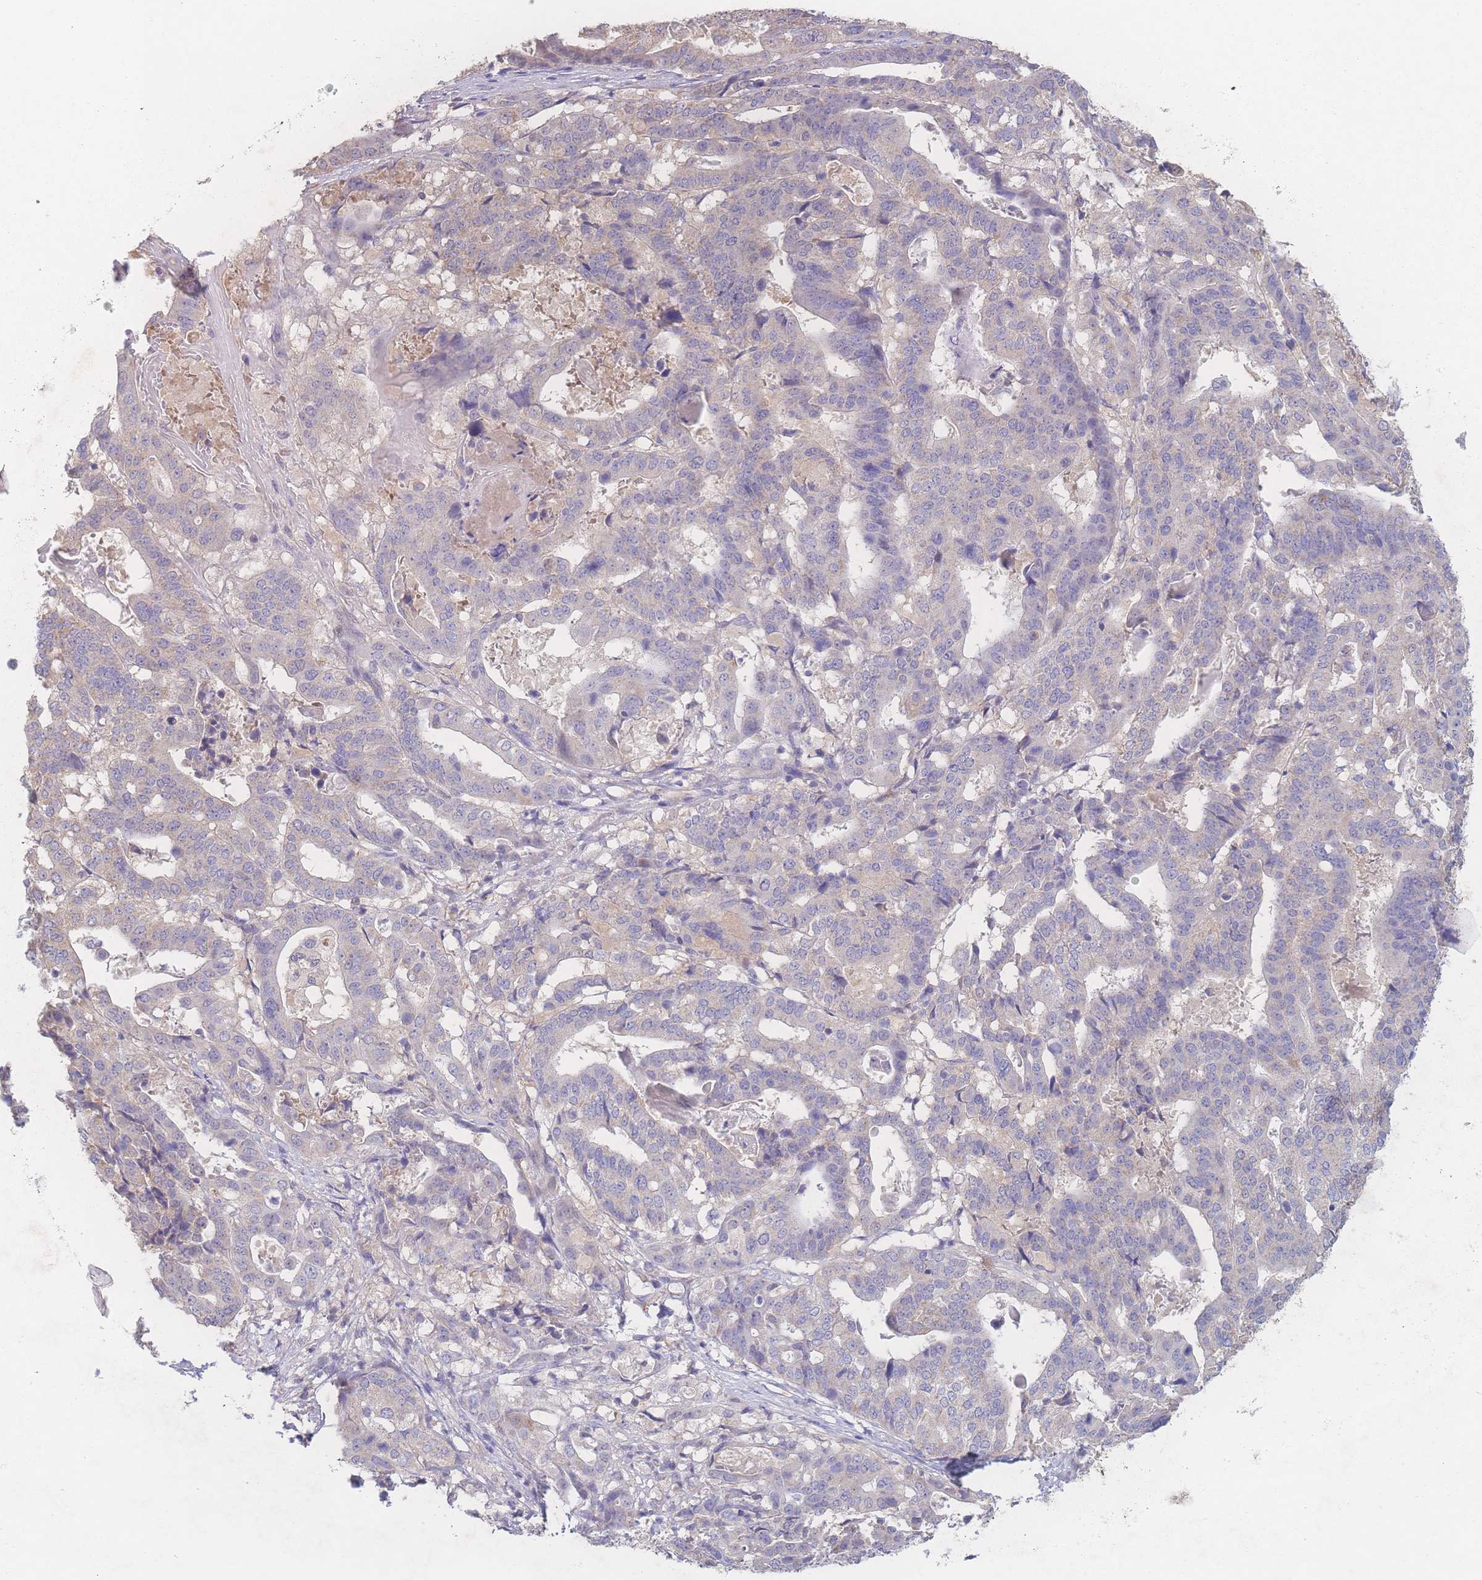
{"staining": {"intensity": "negative", "quantity": "none", "location": "none"}, "tissue": "stomach cancer", "cell_type": "Tumor cells", "image_type": "cancer", "snomed": [{"axis": "morphology", "description": "Adenocarcinoma, NOS"}, {"axis": "topography", "description": "Stomach"}], "caption": "DAB immunohistochemical staining of human adenocarcinoma (stomach) displays no significant staining in tumor cells.", "gene": "GIPR", "patient": {"sex": "male", "age": 48}}